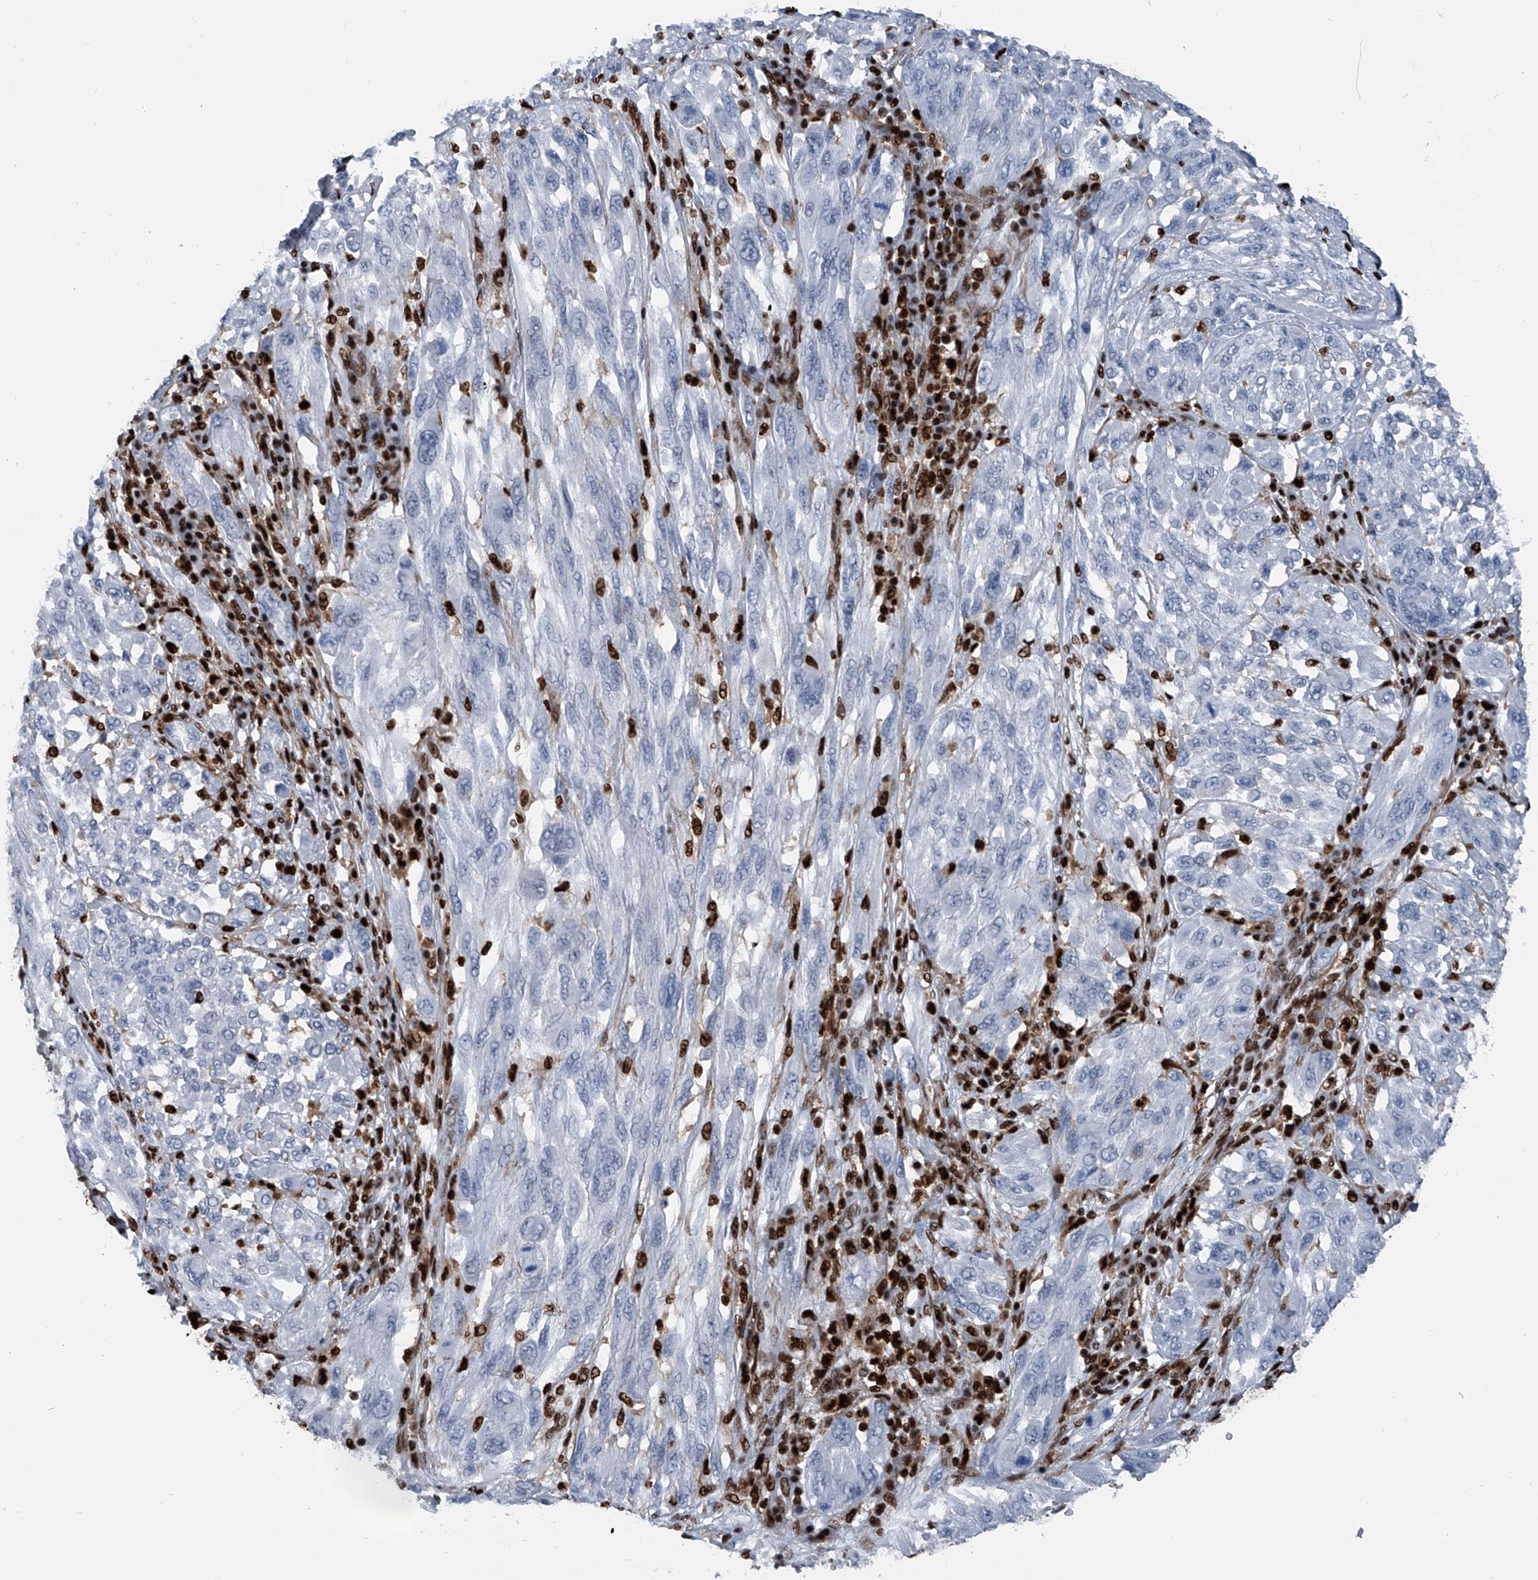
{"staining": {"intensity": "negative", "quantity": "none", "location": "none"}, "tissue": "melanoma", "cell_type": "Tumor cells", "image_type": "cancer", "snomed": [{"axis": "morphology", "description": "Malignant melanoma, NOS"}, {"axis": "topography", "description": "Skin"}], "caption": "Immunohistochemistry histopathology image of human melanoma stained for a protein (brown), which displays no positivity in tumor cells.", "gene": "FKBP5", "patient": {"sex": "female", "age": 91}}